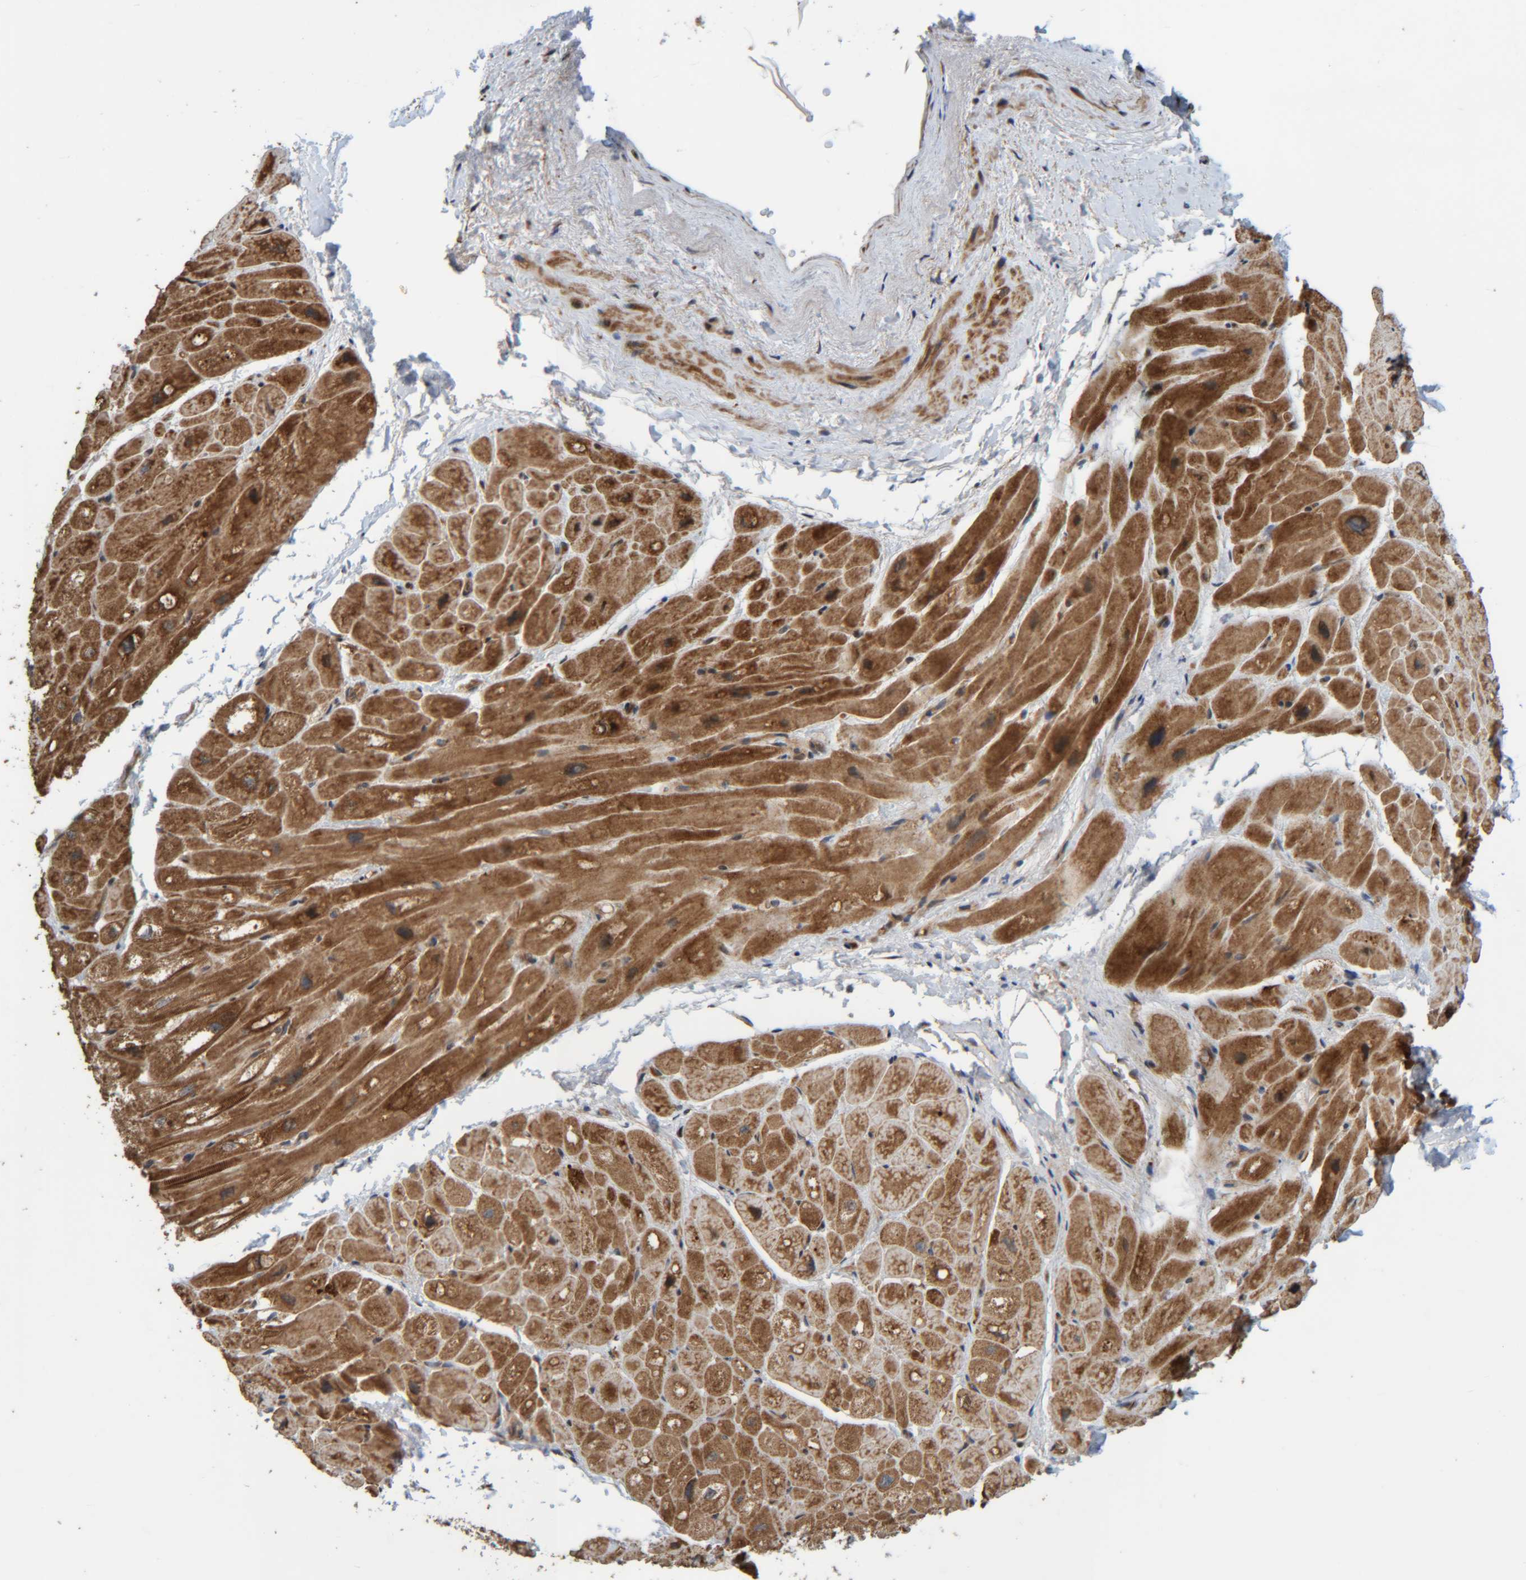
{"staining": {"intensity": "strong", "quantity": ">75%", "location": "cytoplasmic/membranous"}, "tissue": "heart muscle", "cell_type": "Cardiomyocytes", "image_type": "normal", "snomed": [{"axis": "morphology", "description": "Normal tissue, NOS"}, {"axis": "topography", "description": "Heart"}], "caption": "Cardiomyocytes show high levels of strong cytoplasmic/membranous positivity in approximately >75% of cells in benign heart muscle. The staining was performed using DAB (3,3'-diaminobenzidine), with brown indicating positive protein expression. Nuclei are stained blue with hematoxylin.", "gene": "CCDC57", "patient": {"sex": "male", "age": 49}}